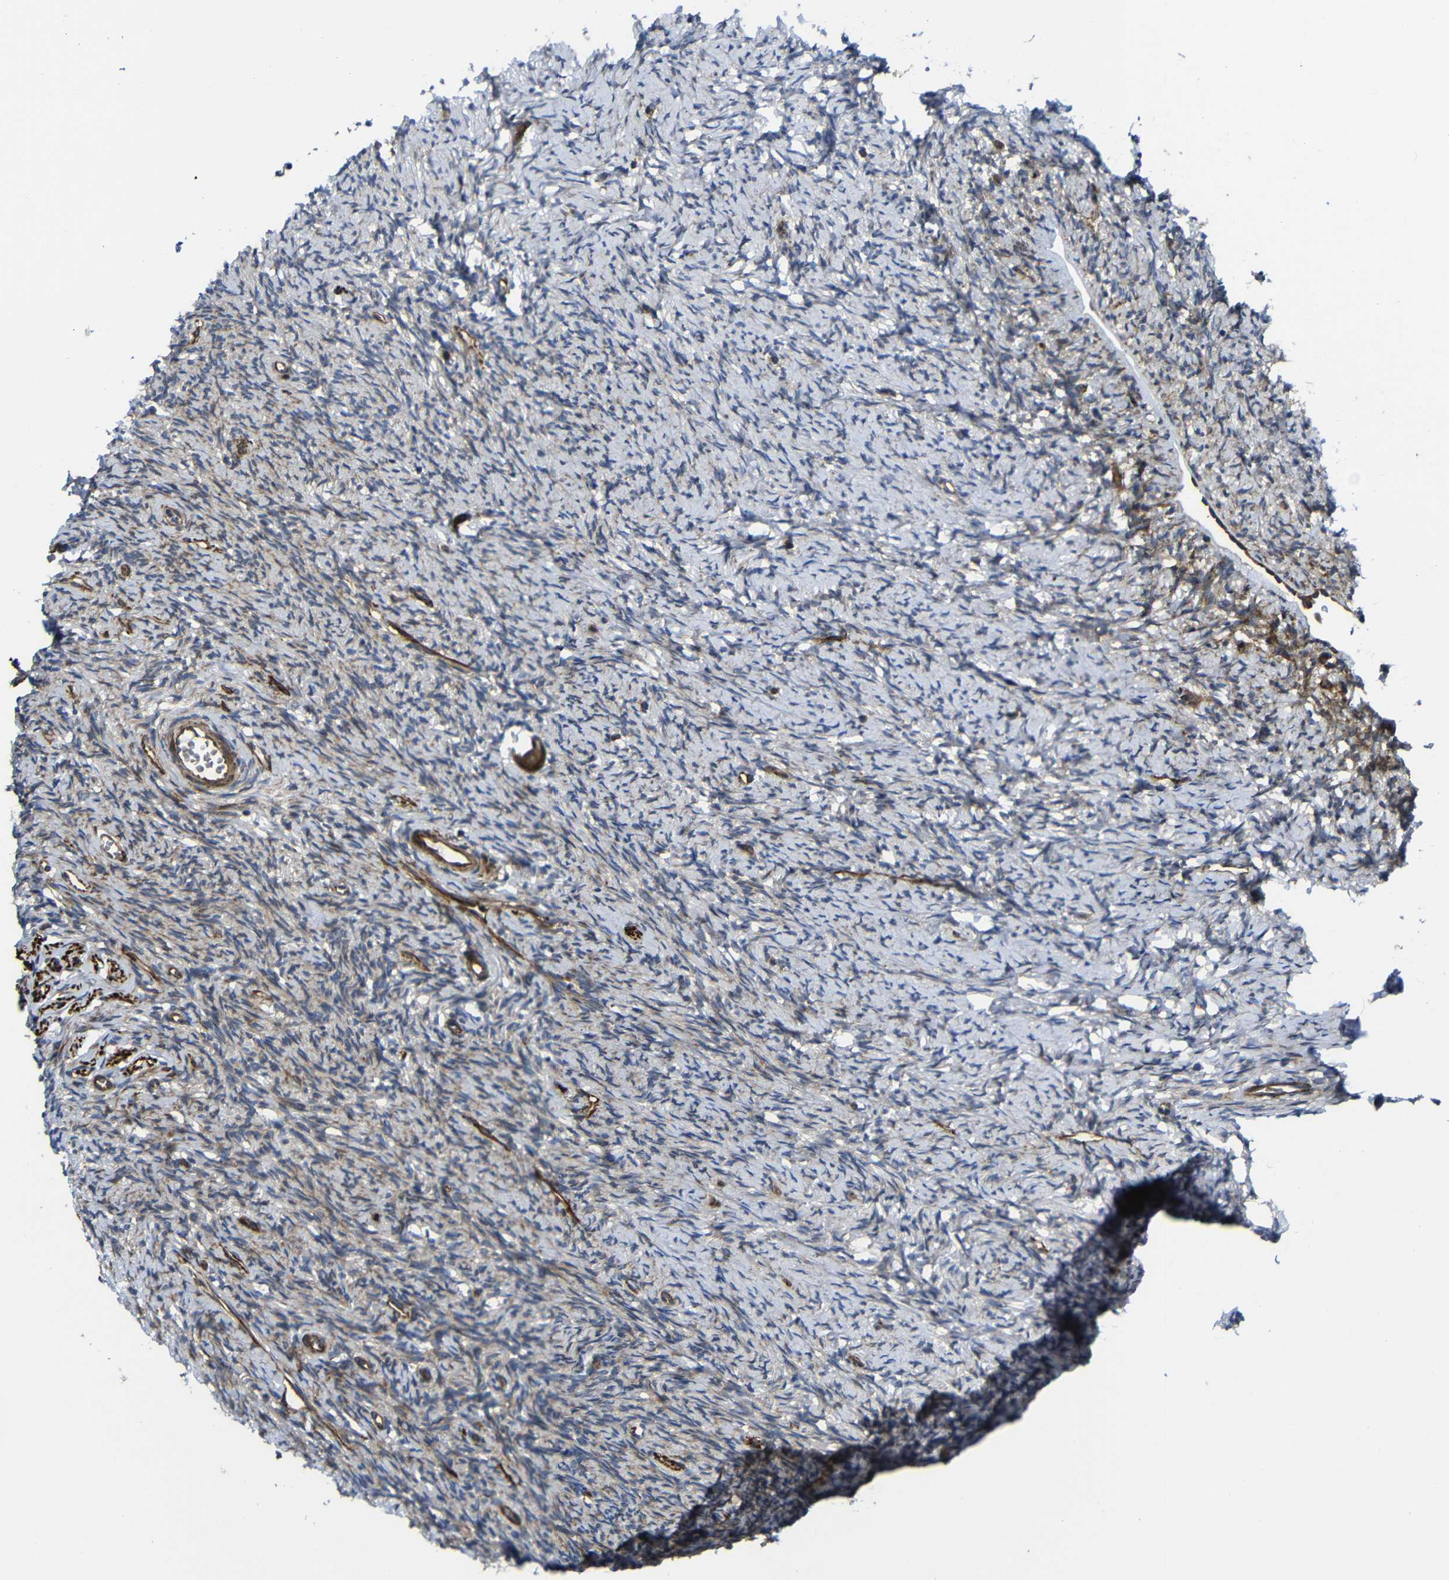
{"staining": {"intensity": "strong", "quantity": ">75%", "location": "cytoplasmic/membranous"}, "tissue": "ovary", "cell_type": "Follicle cells", "image_type": "normal", "snomed": [{"axis": "morphology", "description": "Normal tissue, NOS"}, {"axis": "topography", "description": "Ovary"}], "caption": "A high-resolution micrograph shows immunohistochemistry staining of normal ovary, which reveals strong cytoplasmic/membranous expression in about >75% of follicle cells.", "gene": "PARP14", "patient": {"sex": "female", "age": 33}}